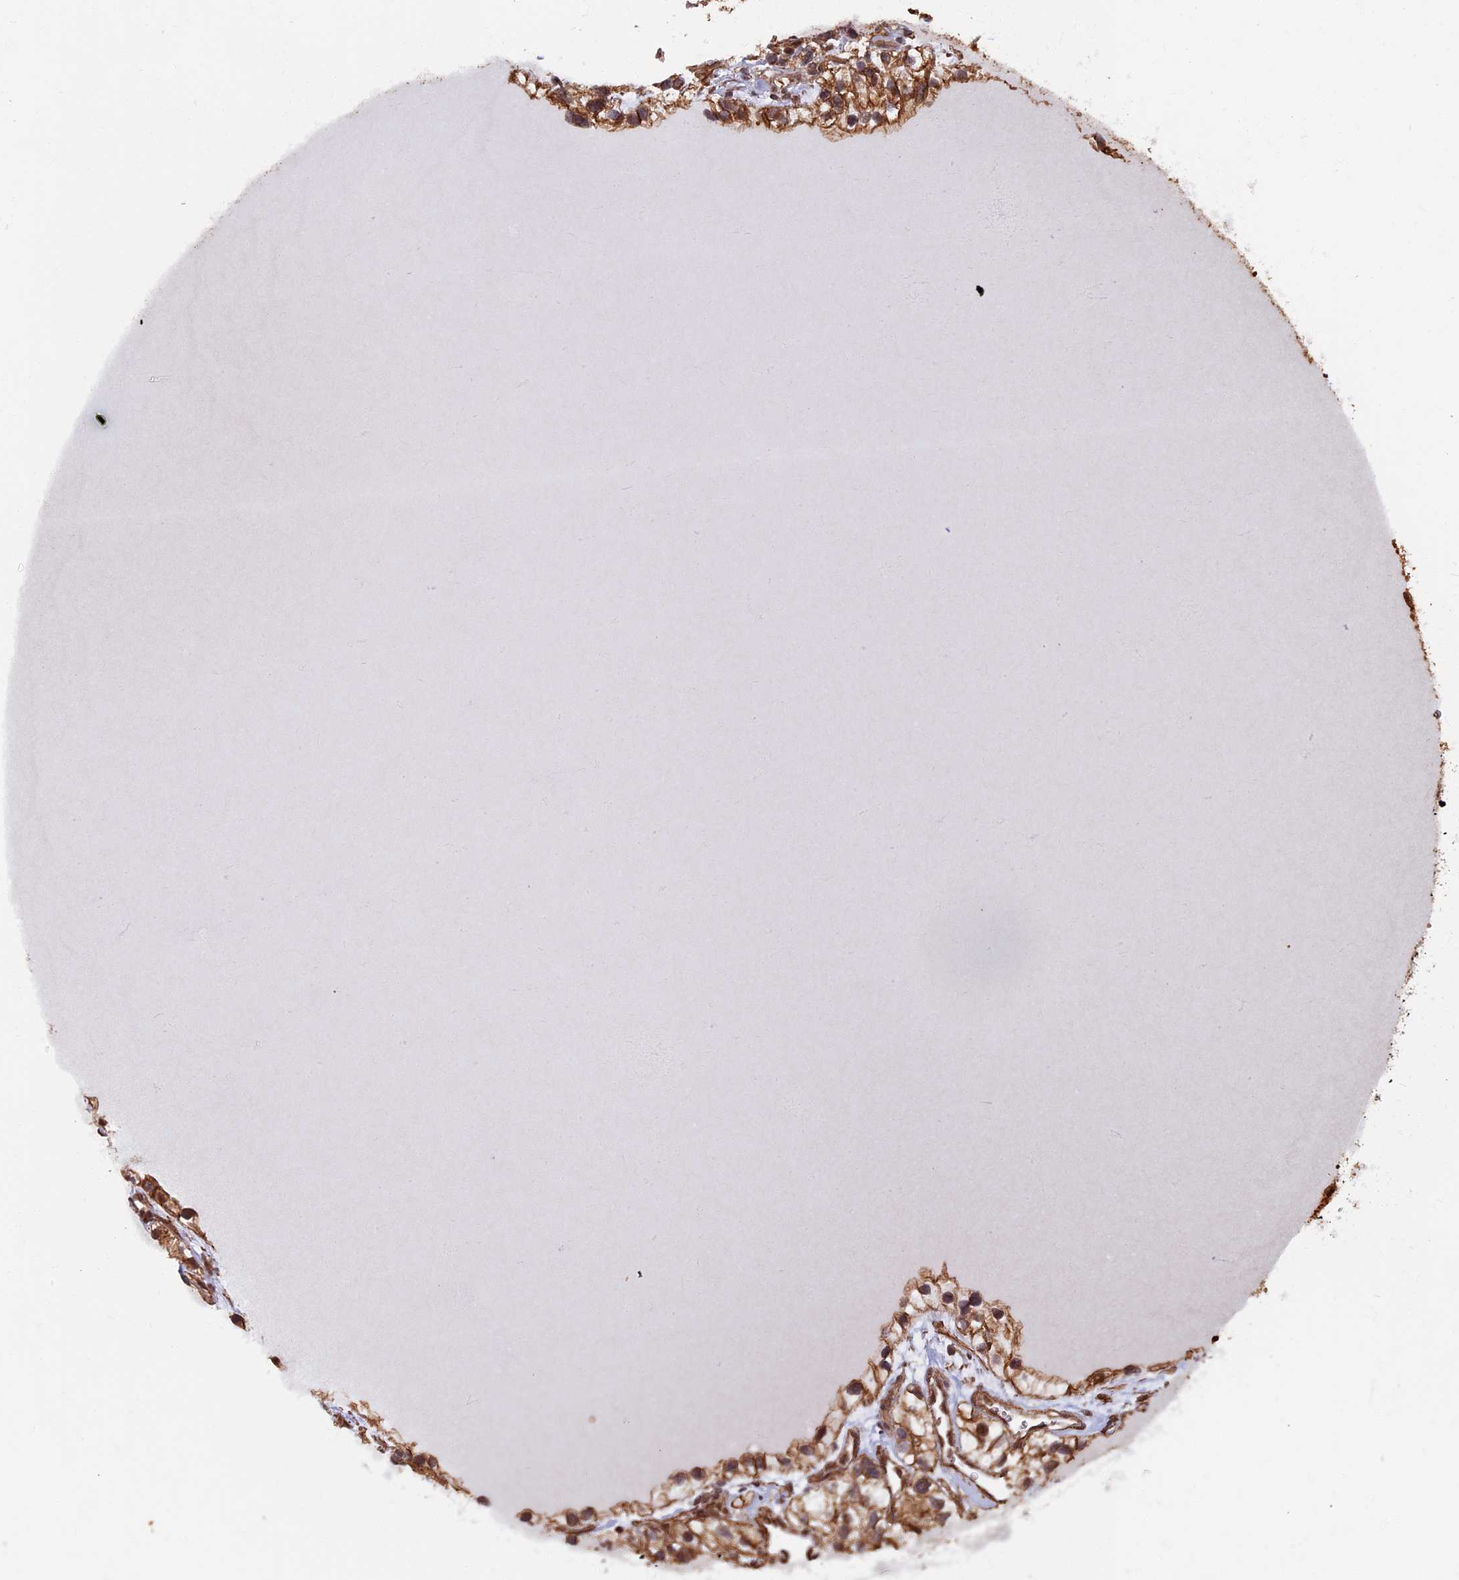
{"staining": {"intensity": "moderate", "quantity": ">75%", "location": "cytoplasmic/membranous,nuclear"}, "tissue": "renal cancer", "cell_type": "Tumor cells", "image_type": "cancer", "snomed": [{"axis": "morphology", "description": "Adenocarcinoma, NOS"}, {"axis": "topography", "description": "Kidney"}], "caption": "Renal cancer was stained to show a protein in brown. There is medium levels of moderate cytoplasmic/membranous and nuclear positivity in approximately >75% of tumor cells. Nuclei are stained in blue.", "gene": "CTDP1", "patient": {"sex": "female", "age": 57}}